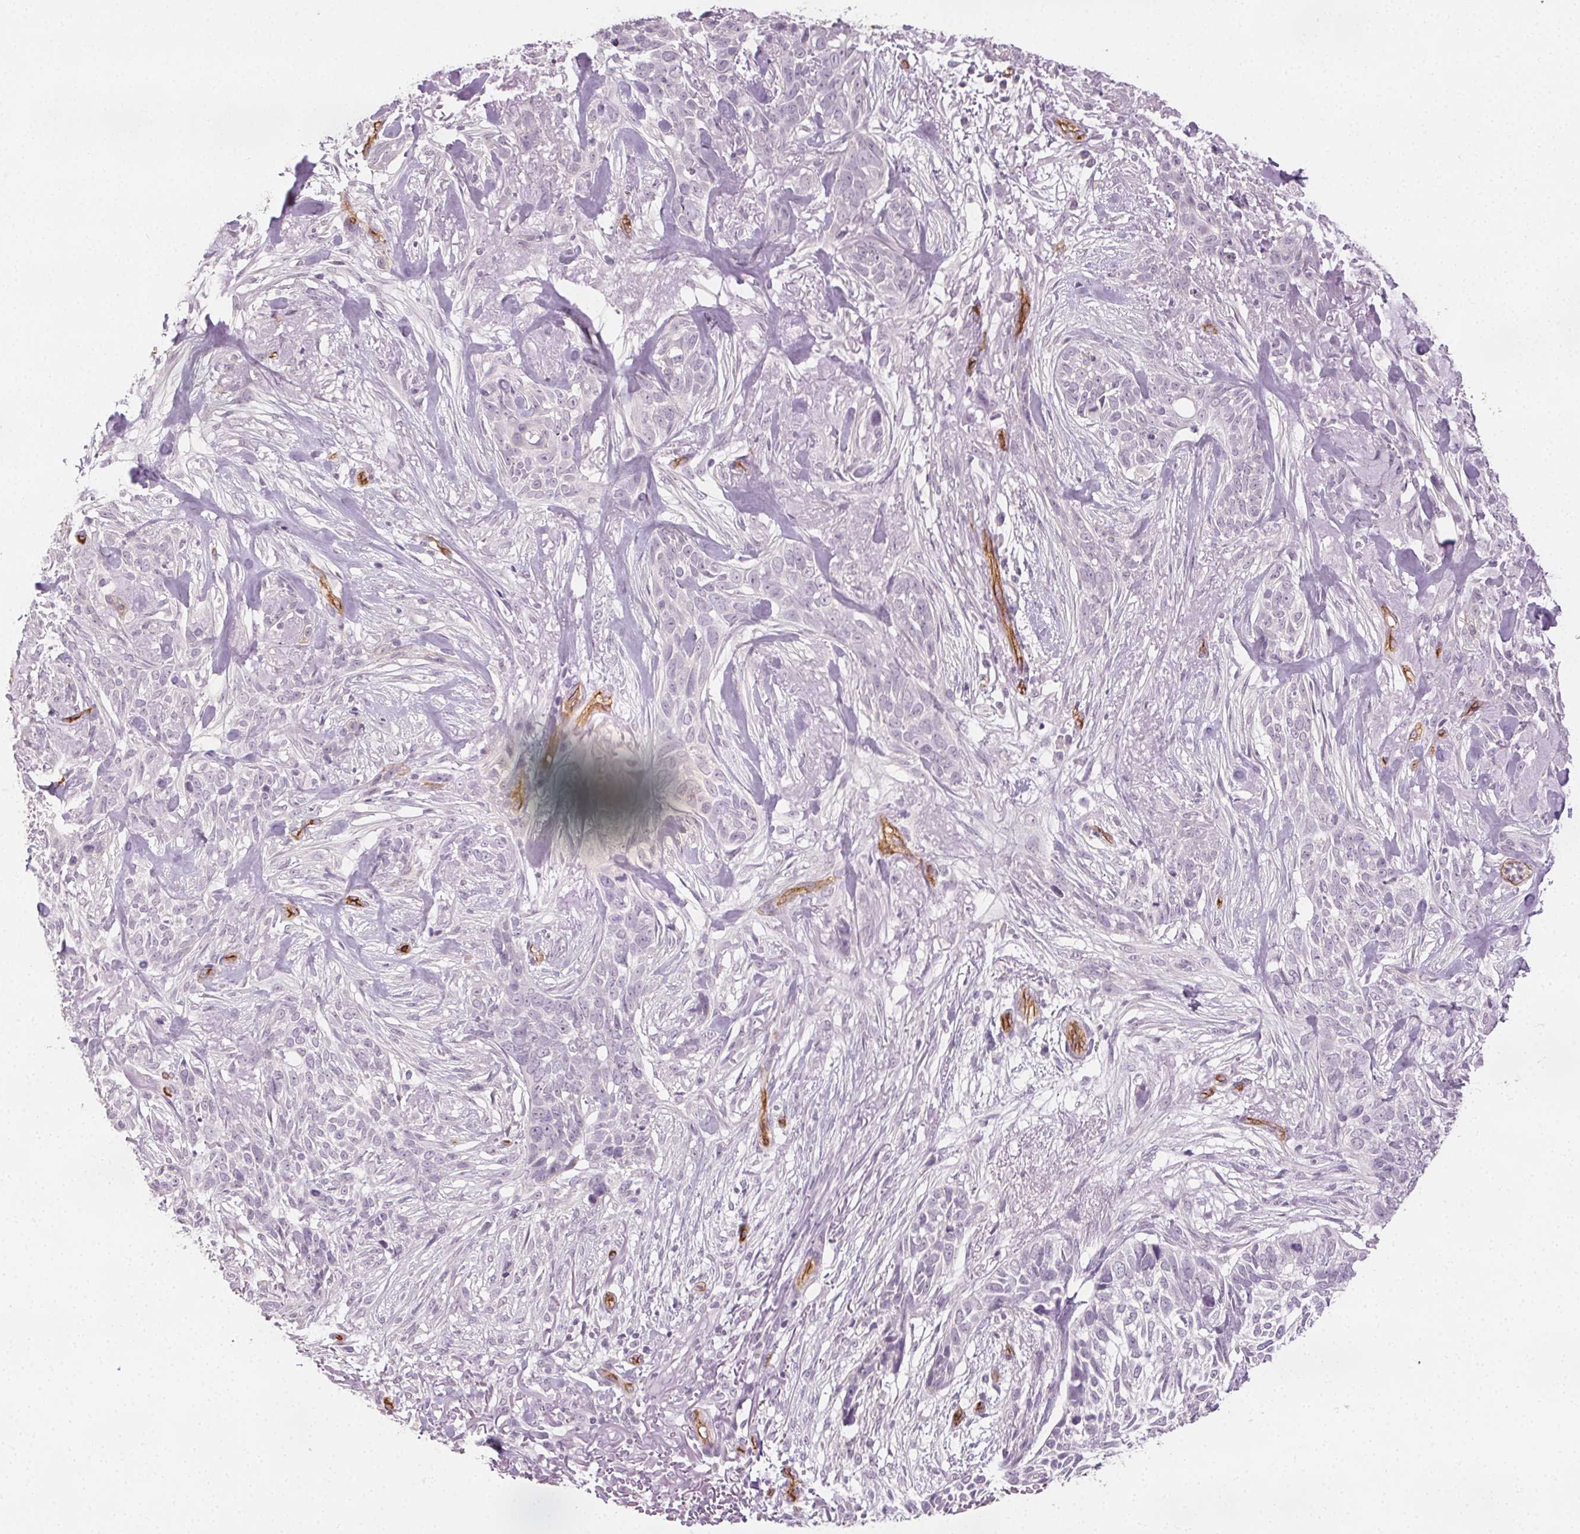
{"staining": {"intensity": "negative", "quantity": "none", "location": "none"}, "tissue": "skin cancer", "cell_type": "Tumor cells", "image_type": "cancer", "snomed": [{"axis": "morphology", "description": "Basal cell carcinoma"}, {"axis": "topography", "description": "Skin"}], "caption": "A high-resolution image shows immunohistochemistry (IHC) staining of basal cell carcinoma (skin), which exhibits no significant staining in tumor cells.", "gene": "PODXL", "patient": {"sex": "male", "age": 74}}